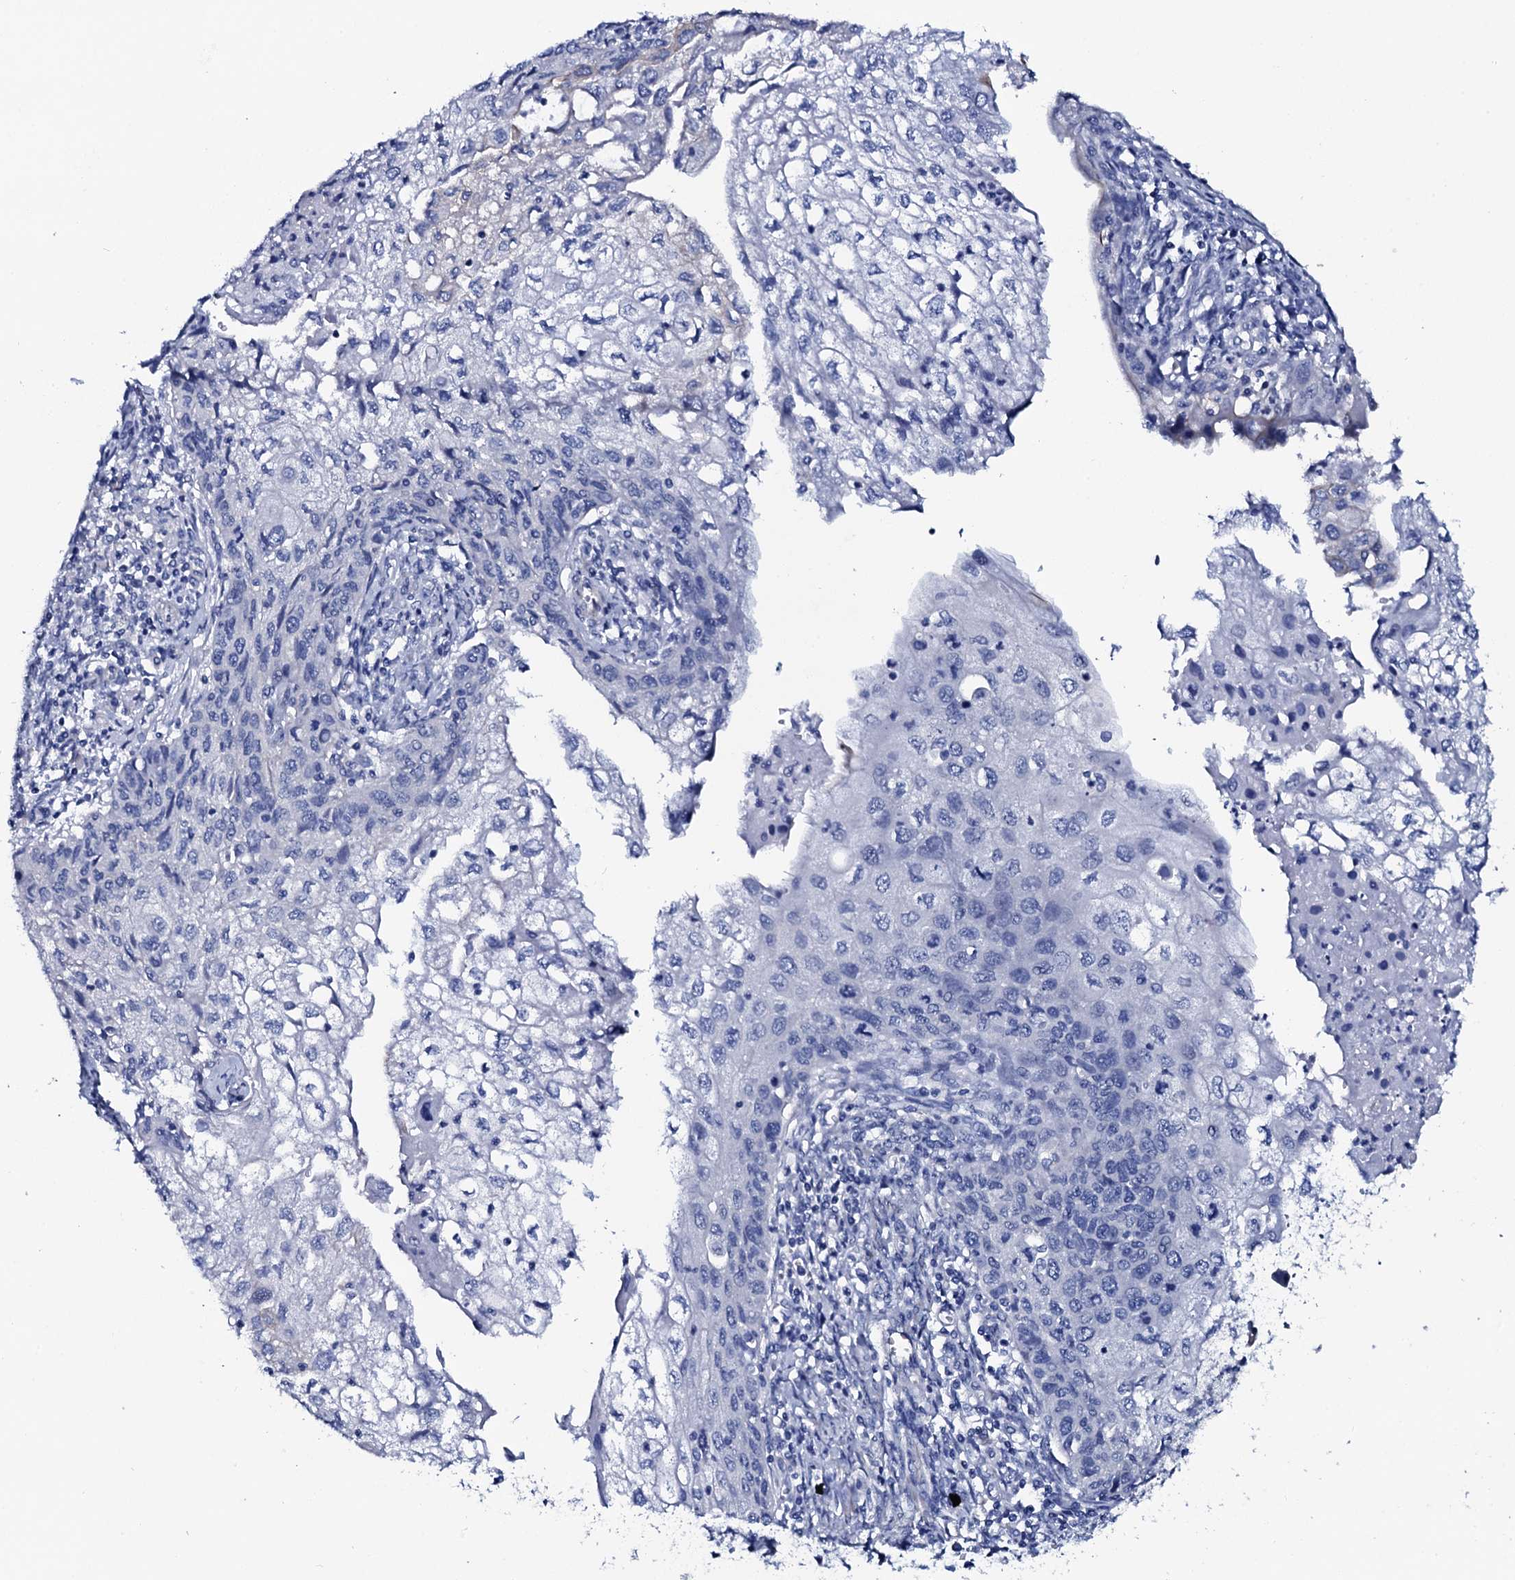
{"staining": {"intensity": "negative", "quantity": "none", "location": "none"}, "tissue": "cervical cancer", "cell_type": "Tumor cells", "image_type": "cancer", "snomed": [{"axis": "morphology", "description": "Squamous cell carcinoma, NOS"}, {"axis": "topography", "description": "Cervix"}], "caption": "The photomicrograph demonstrates no staining of tumor cells in cervical cancer. (Brightfield microscopy of DAB (3,3'-diaminobenzidine) IHC at high magnification).", "gene": "GYS2", "patient": {"sex": "female", "age": 67}}